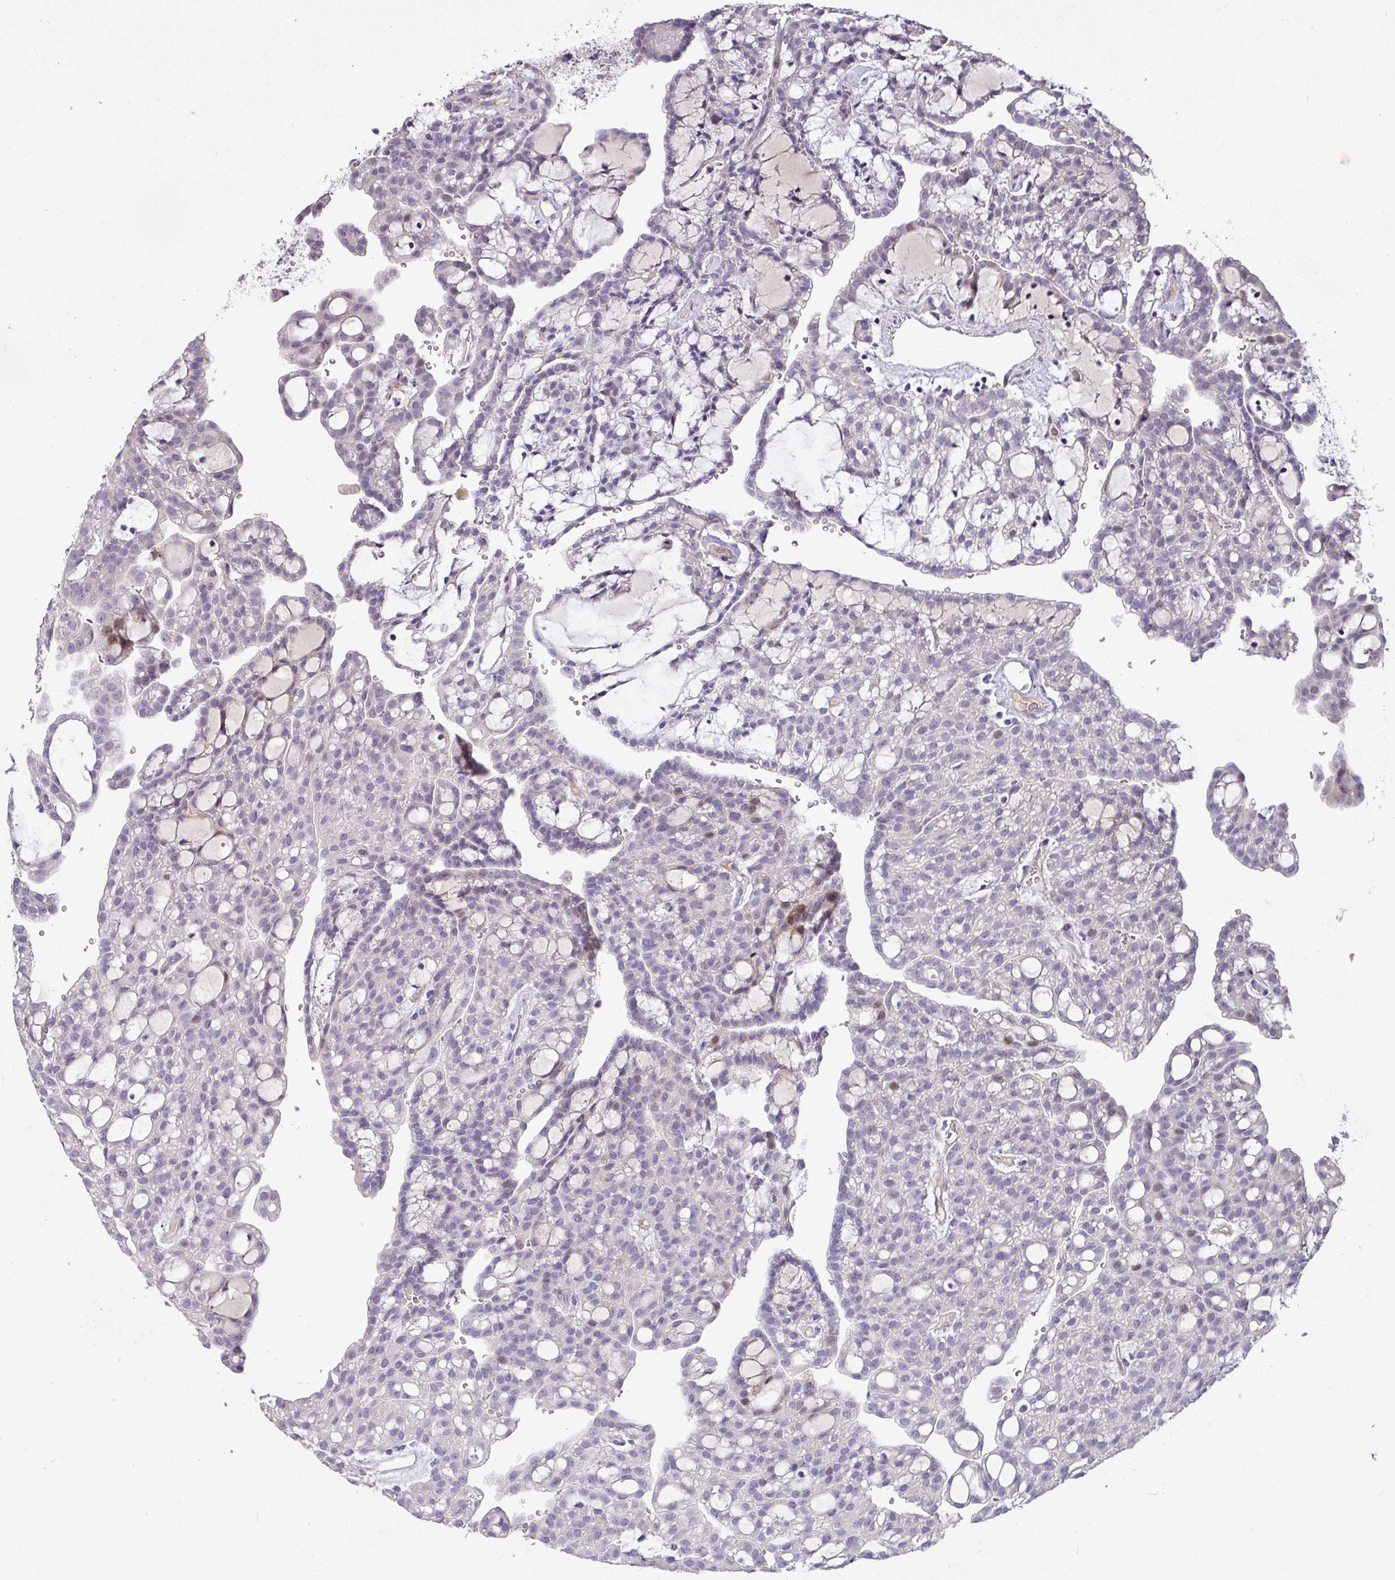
{"staining": {"intensity": "negative", "quantity": "none", "location": "none"}, "tissue": "renal cancer", "cell_type": "Tumor cells", "image_type": "cancer", "snomed": [{"axis": "morphology", "description": "Adenocarcinoma, NOS"}, {"axis": "topography", "description": "Kidney"}], "caption": "DAB (3,3'-diaminobenzidine) immunohistochemical staining of human adenocarcinoma (renal) exhibits no significant staining in tumor cells.", "gene": "KLHL3", "patient": {"sex": "male", "age": 63}}